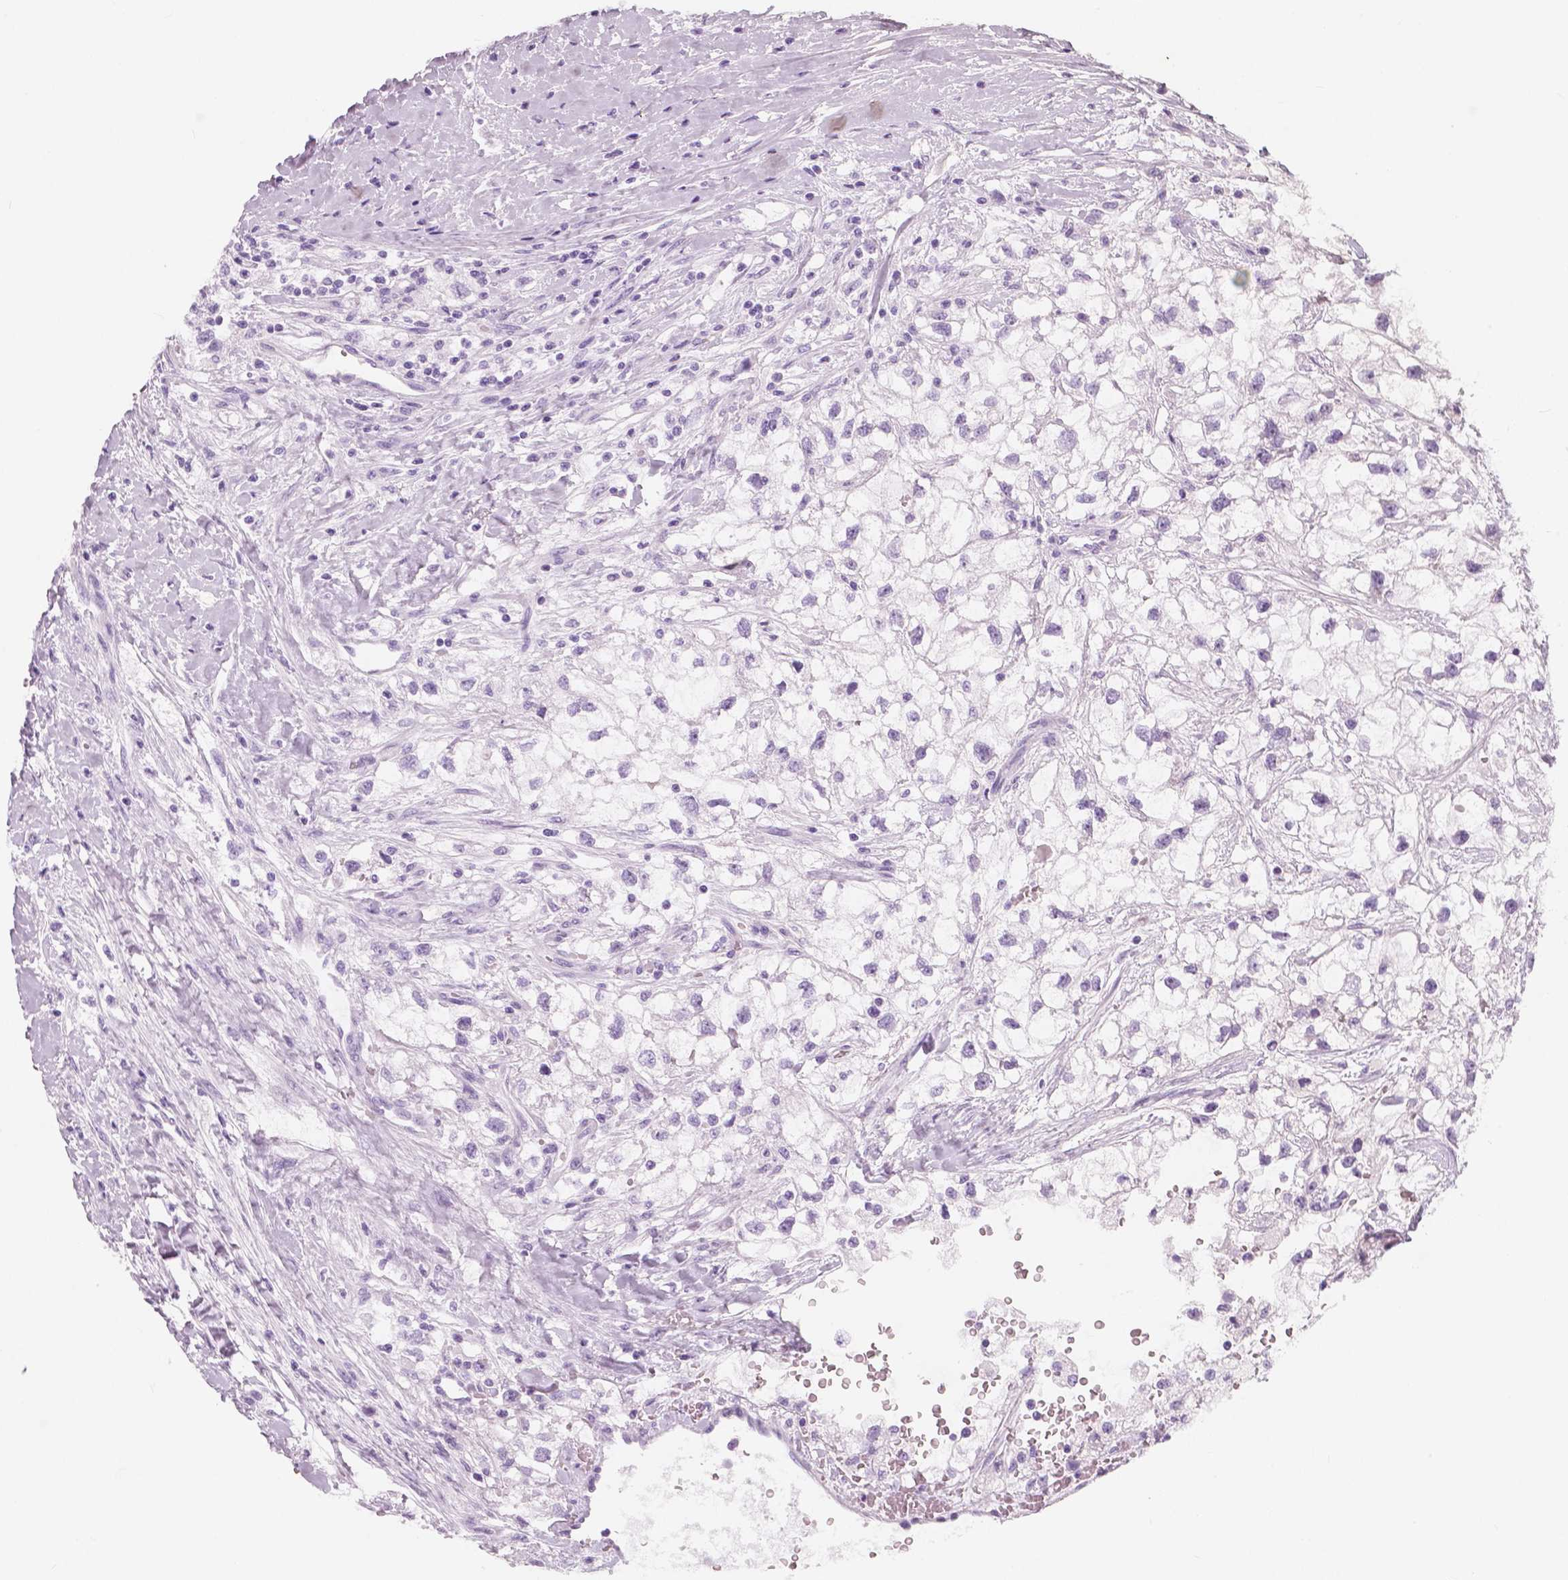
{"staining": {"intensity": "negative", "quantity": "none", "location": "none"}, "tissue": "renal cancer", "cell_type": "Tumor cells", "image_type": "cancer", "snomed": [{"axis": "morphology", "description": "Adenocarcinoma, NOS"}, {"axis": "topography", "description": "Kidney"}], "caption": "There is no significant staining in tumor cells of renal adenocarcinoma.", "gene": "RNASE7", "patient": {"sex": "male", "age": 59}}